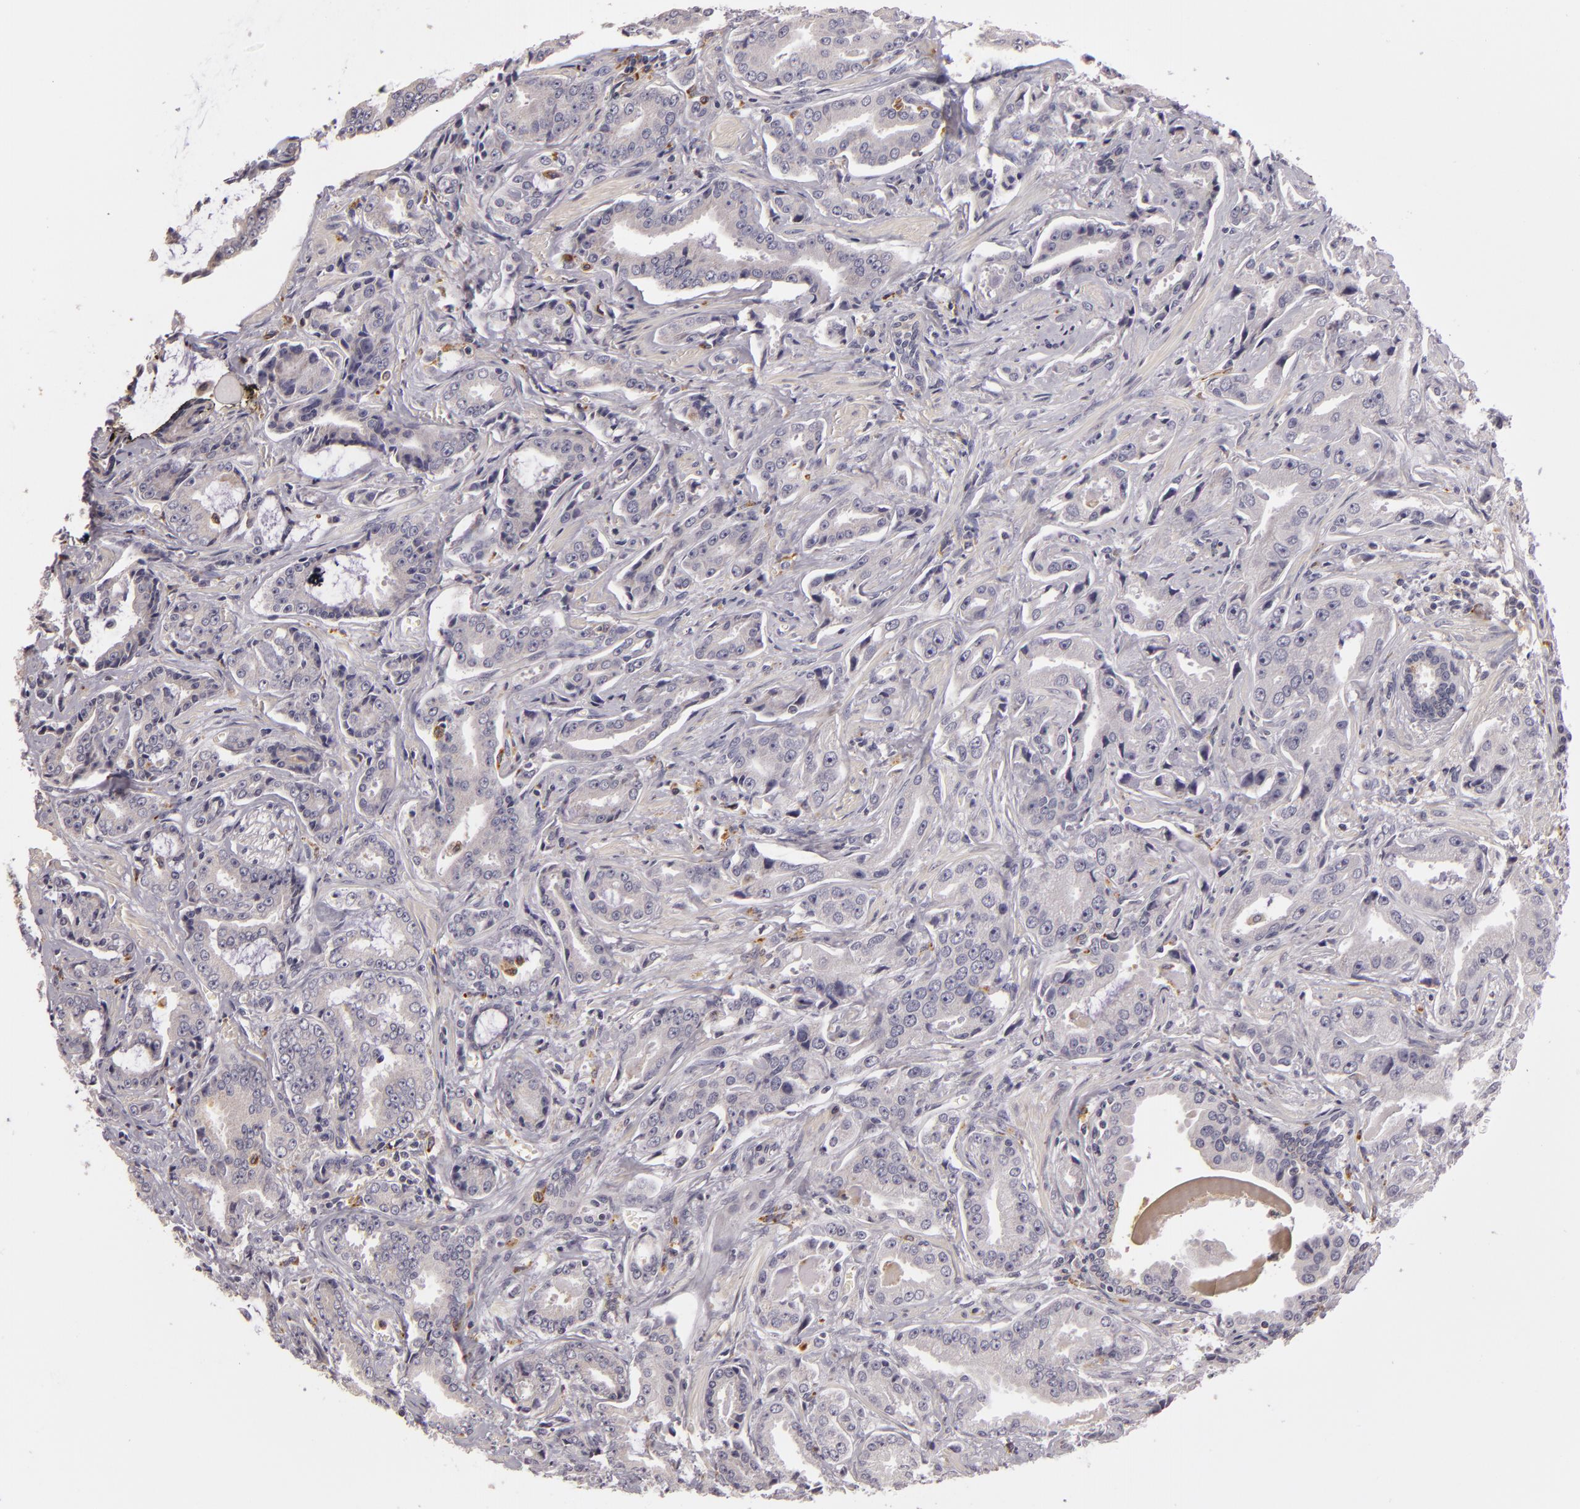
{"staining": {"intensity": "weak", "quantity": "<25%", "location": "cytoplasmic/membranous"}, "tissue": "prostate cancer", "cell_type": "Tumor cells", "image_type": "cancer", "snomed": [{"axis": "morphology", "description": "Adenocarcinoma, Low grade"}, {"axis": "topography", "description": "Prostate"}], "caption": "This is a photomicrograph of immunohistochemistry (IHC) staining of prostate cancer (low-grade adenocarcinoma), which shows no expression in tumor cells.", "gene": "TLR8", "patient": {"sex": "male", "age": 65}}